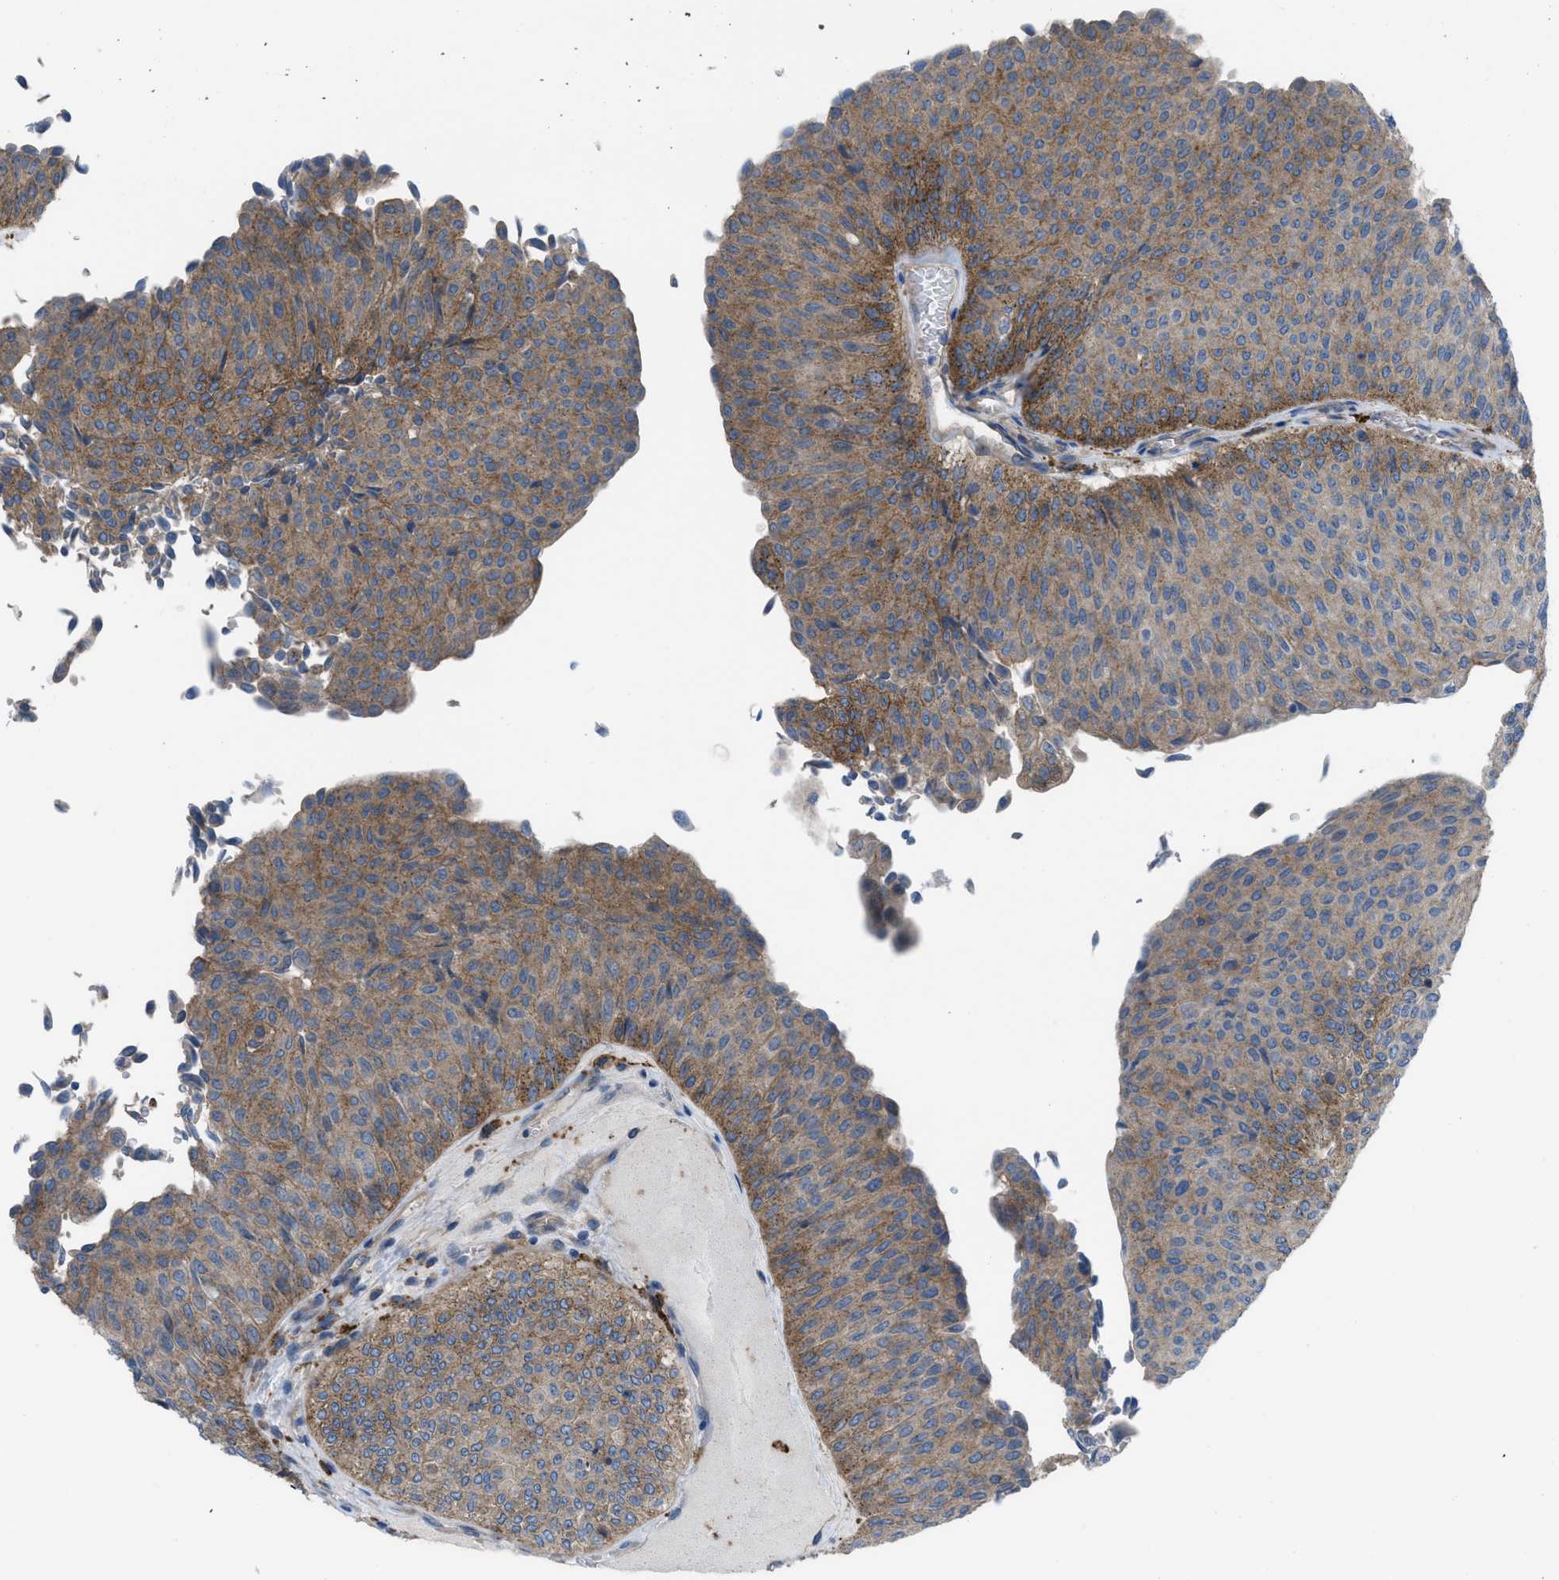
{"staining": {"intensity": "moderate", "quantity": ">75%", "location": "cytoplasmic/membranous"}, "tissue": "urothelial cancer", "cell_type": "Tumor cells", "image_type": "cancer", "snomed": [{"axis": "morphology", "description": "Urothelial carcinoma, Low grade"}, {"axis": "topography", "description": "Urinary bladder"}], "caption": "Low-grade urothelial carcinoma was stained to show a protein in brown. There is medium levels of moderate cytoplasmic/membranous staining in about >75% of tumor cells. Immunohistochemistry (ihc) stains the protein in brown and the nuclei are stained blue.", "gene": "EGFR", "patient": {"sex": "male", "age": 78}}